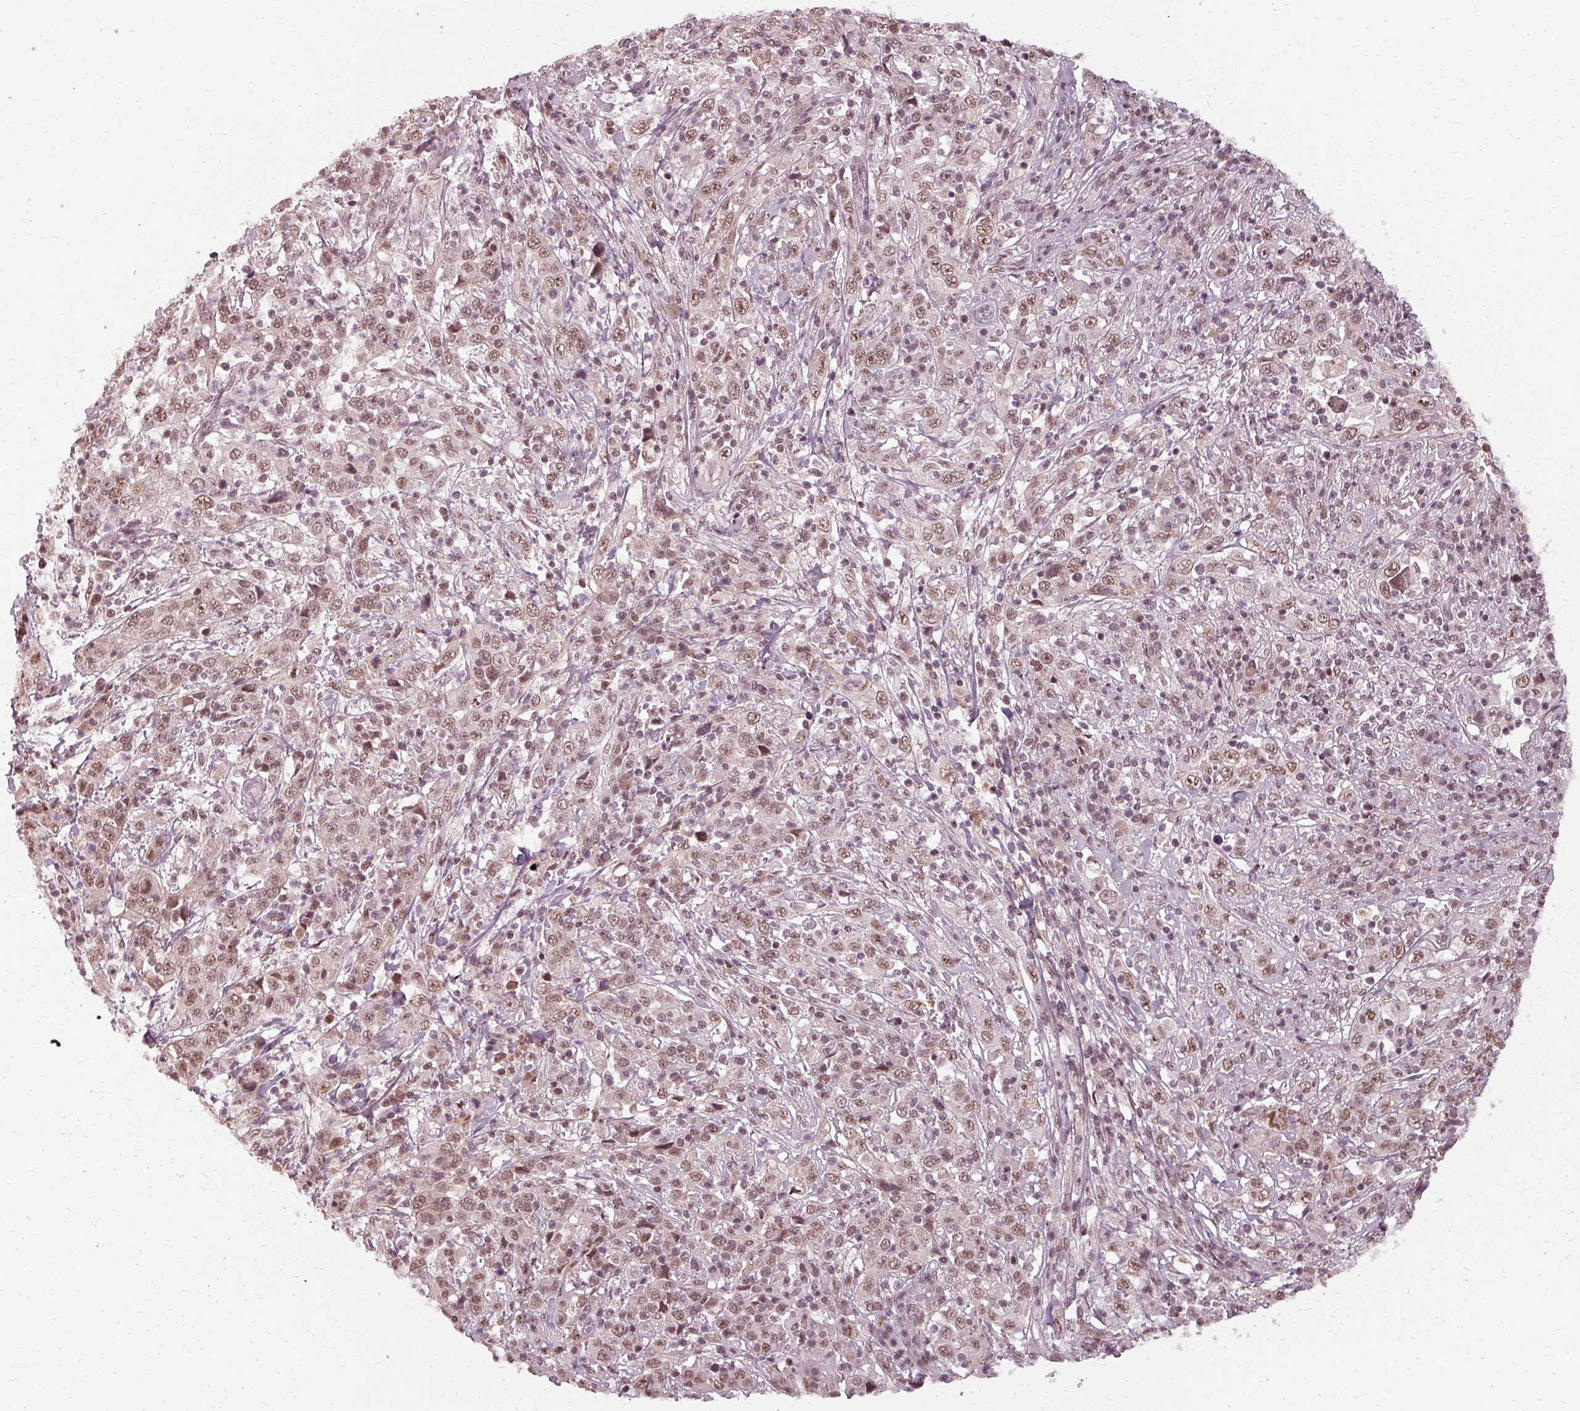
{"staining": {"intensity": "moderate", "quantity": ">75%", "location": "nuclear"}, "tissue": "cervical cancer", "cell_type": "Tumor cells", "image_type": "cancer", "snomed": [{"axis": "morphology", "description": "Squamous cell carcinoma, NOS"}, {"axis": "topography", "description": "Cervix"}], "caption": "Immunohistochemical staining of human squamous cell carcinoma (cervical) exhibits medium levels of moderate nuclear expression in about >75% of tumor cells. (DAB (3,3'-diaminobenzidine) = brown stain, brightfield microscopy at high magnification).", "gene": "BCAS3", "patient": {"sex": "female", "age": 46}}